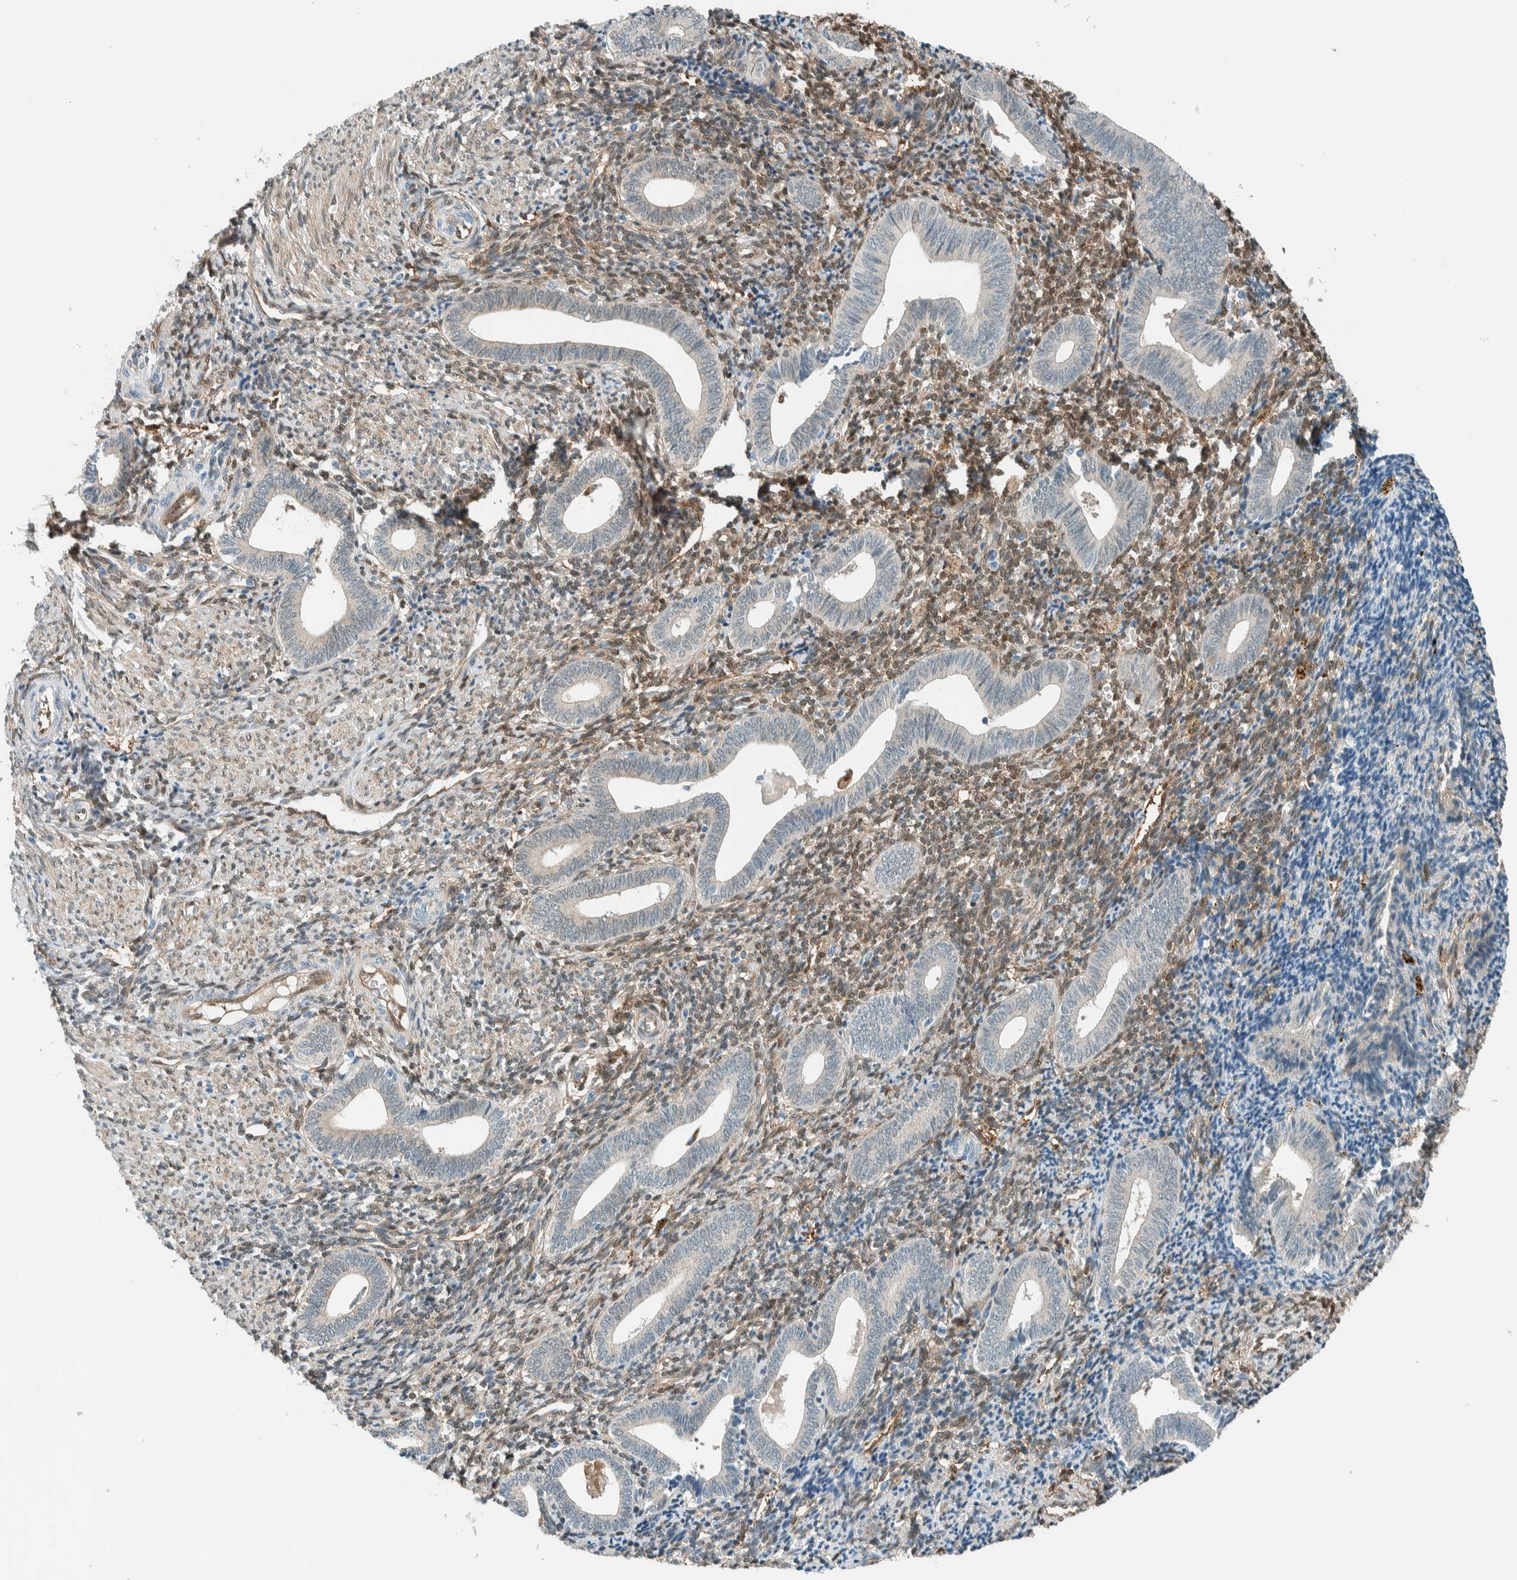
{"staining": {"intensity": "moderate", "quantity": ">75%", "location": "cytoplasmic/membranous,nuclear"}, "tissue": "endometrium", "cell_type": "Cells in endometrial stroma", "image_type": "normal", "snomed": [{"axis": "morphology", "description": "Normal tissue, NOS"}, {"axis": "topography", "description": "Uterus"}, {"axis": "topography", "description": "Endometrium"}], "caption": "Human endometrium stained for a protein (brown) exhibits moderate cytoplasmic/membranous,nuclear positive positivity in about >75% of cells in endometrial stroma.", "gene": "NXN", "patient": {"sex": "female", "age": 33}}